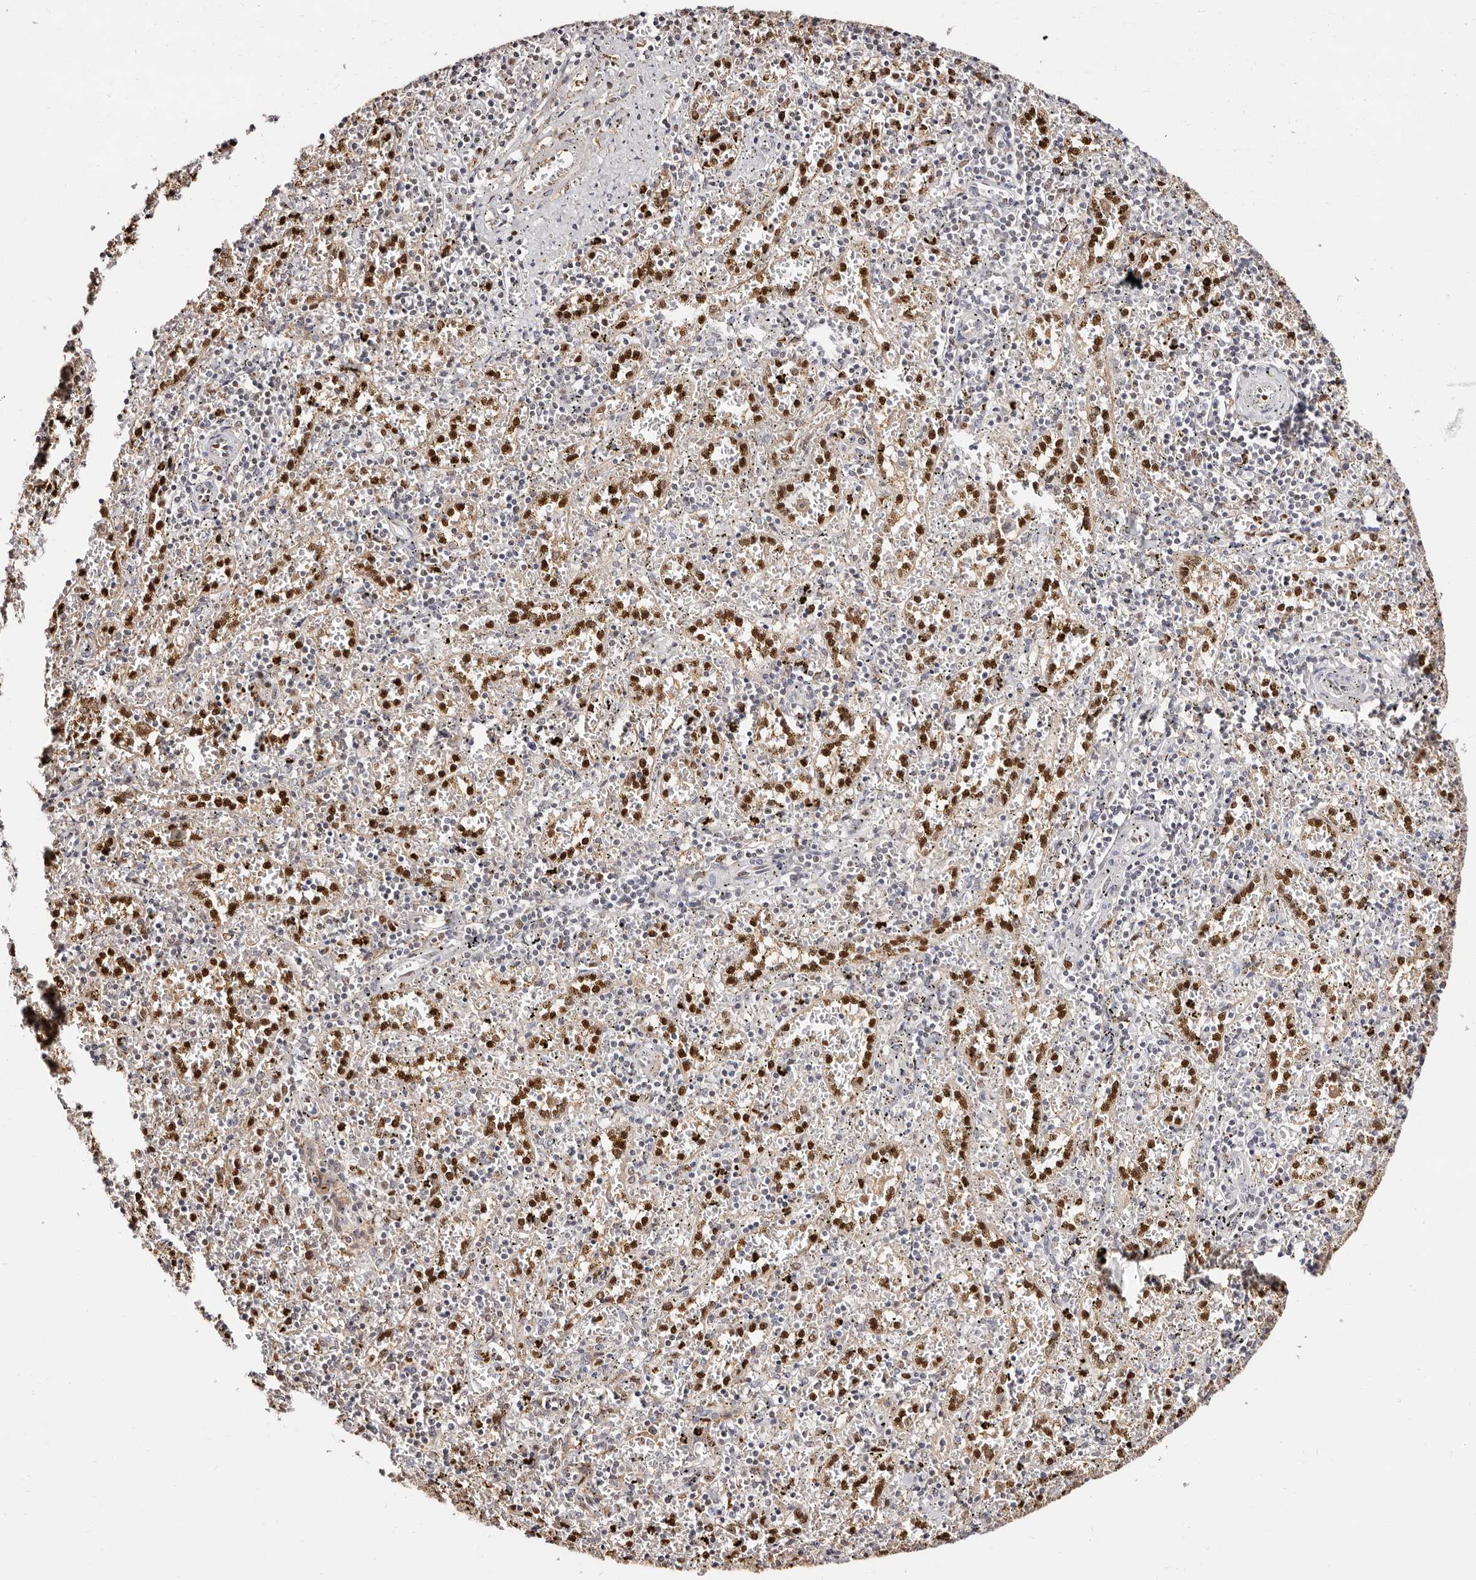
{"staining": {"intensity": "moderate", "quantity": "25%-75%", "location": "nuclear"}, "tissue": "spleen", "cell_type": "Cells in red pulp", "image_type": "normal", "snomed": [{"axis": "morphology", "description": "Normal tissue, NOS"}, {"axis": "topography", "description": "Spleen"}], "caption": "Cells in red pulp display moderate nuclear expression in about 25%-75% of cells in unremarkable spleen.", "gene": "TKT", "patient": {"sex": "male", "age": 11}}